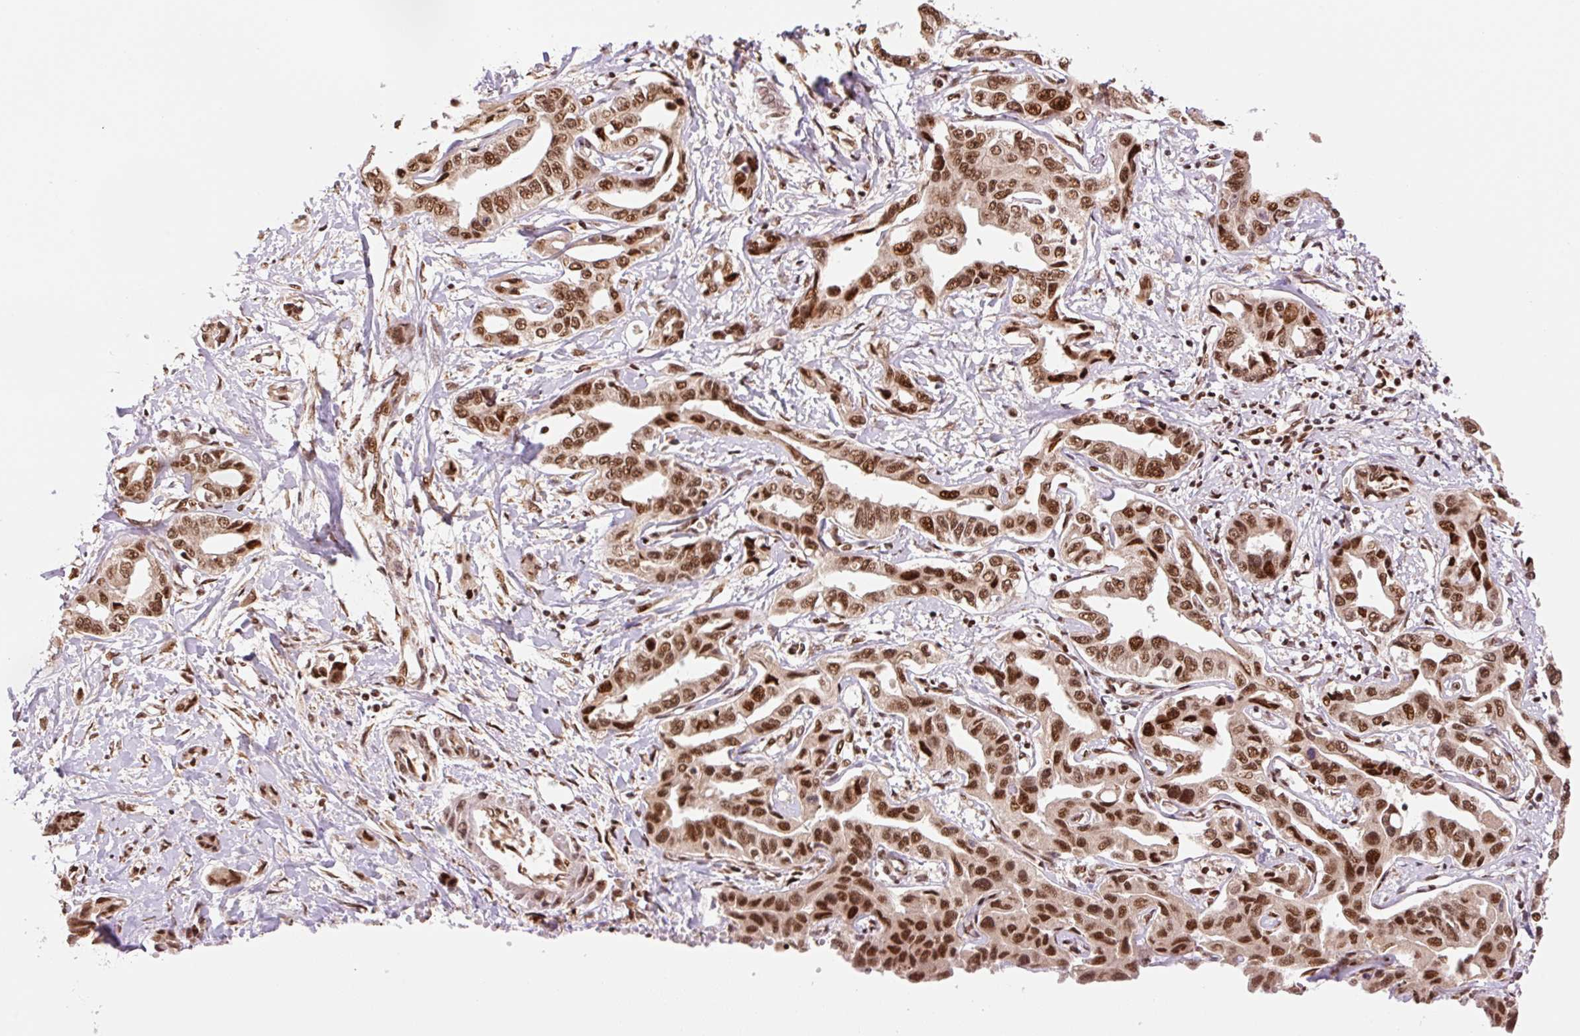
{"staining": {"intensity": "moderate", "quantity": ">75%", "location": "nuclear"}, "tissue": "liver cancer", "cell_type": "Tumor cells", "image_type": "cancer", "snomed": [{"axis": "morphology", "description": "Cholangiocarcinoma"}, {"axis": "topography", "description": "Liver"}], "caption": "Moderate nuclear positivity is identified in approximately >75% of tumor cells in liver cancer.", "gene": "INTS8", "patient": {"sex": "male", "age": 59}}